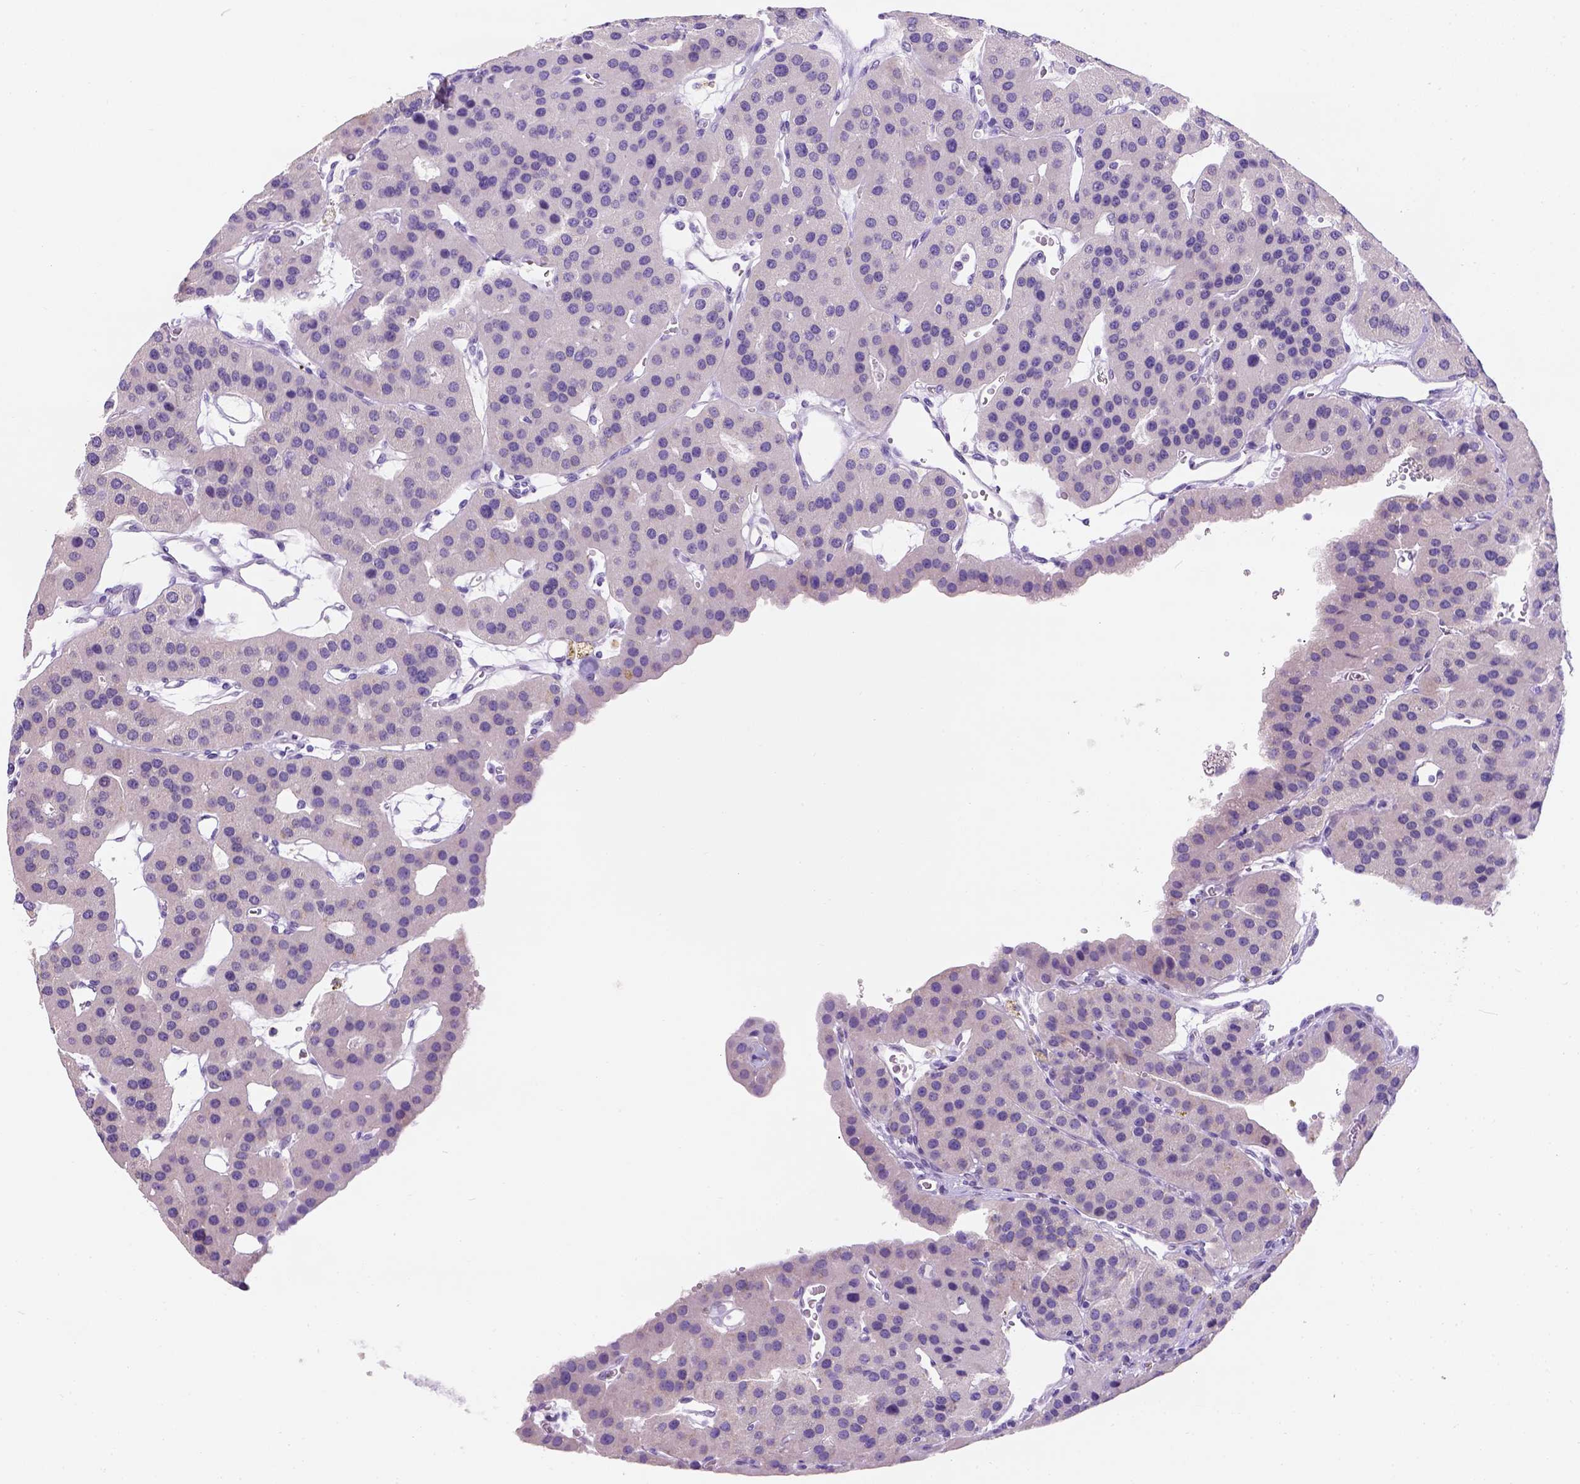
{"staining": {"intensity": "negative", "quantity": "none", "location": "none"}, "tissue": "parathyroid gland", "cell_type": "Glandular cells", "image_type": "normal", "snomed": [{"axis": "morphology", "description": "Normal tissue, NOS"}, {"axis": "morphology", "description": "Adenoma, NOS"}, {"axis": "topography", "description": "Parathyroid gland"}], "caption": "This is an immunohistochemistry (IHC) photomicrograph of benign parathyroid gland. There is no positivity in glandular cells.", "gene": "PHF7", "patient": {"sex": "female", "age": 86}}